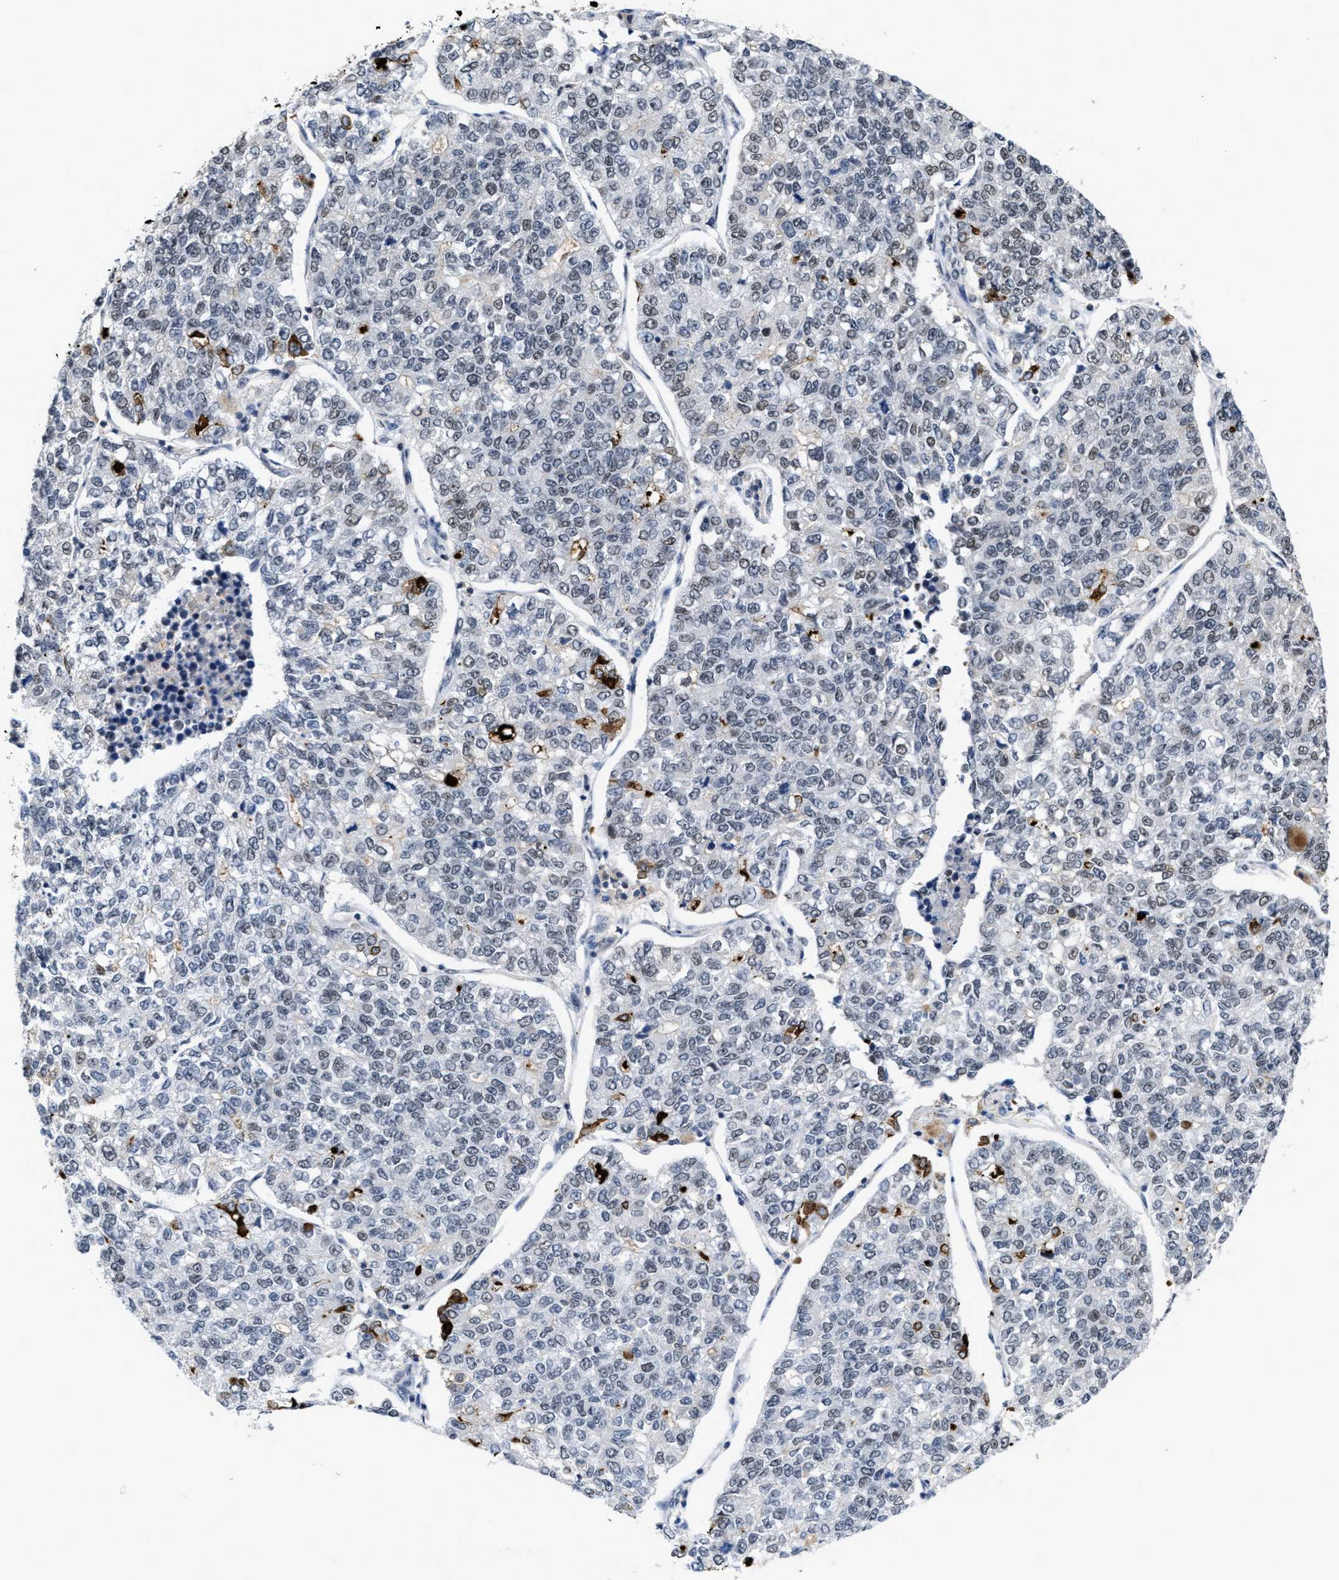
{"staining": {"intensity": "weak", "quantity": "<25%", "location": "nuclear"}, "tissue": "lung cancer", "cell_type": "Tumor cells", "image_type": "cancer", "snomed": [{"axis": "morphology", "description": "Adenocarcinoma, NOS"}, {"axis": "topography", "description": "Lung"}], "caption": "Tumor cells show no significant protein expression in lung adenocarcinoma.", "gene": "FGD3", "patient": {"sex": "male", "age": 49}}